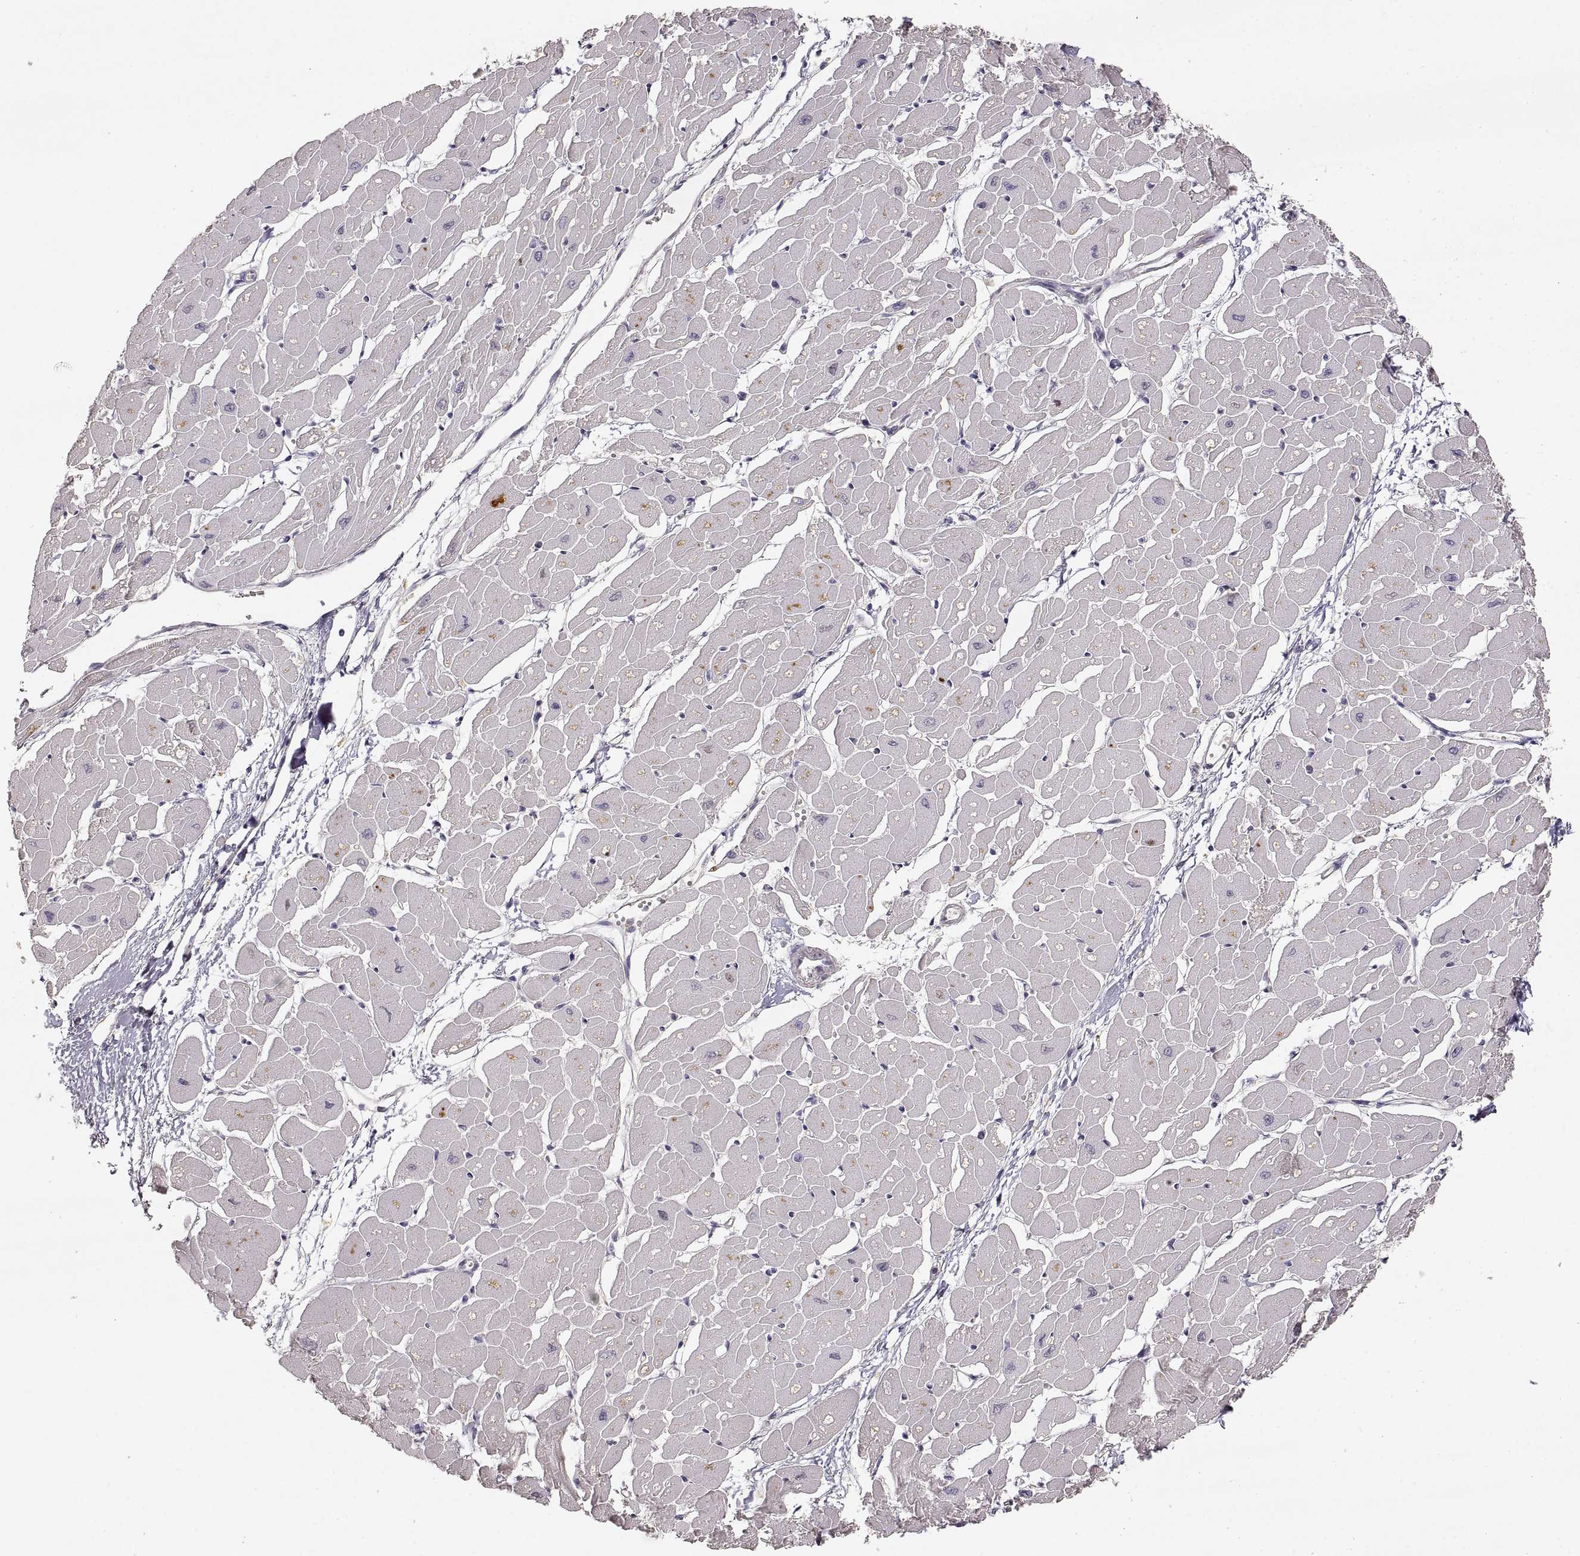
{"staining": {"intensity": "weak", "quantity": "25%-75%", "location": "cytoplasmic/membranous"}, "tissue": "heart muscle", "cell_type": "Cardiomyocytes", "image_type": "normal", "snomed": [{"axis": "morphology", "description": "Normal tissue, NOS"}, {"axis": "topography", "description": "Heart"}], "caption": "Weak cytoplasmic/membranous staining is present in approximately 25%-75% of cardiomyocytes in unremarkable heart muscle. The staining is performed using DAB brown chromogen to label protein expression. The nuclei are counter-stained blue using hematoxylin.", "gene": "LAMC2", "patient": {"sex": "male", "age": 57}}